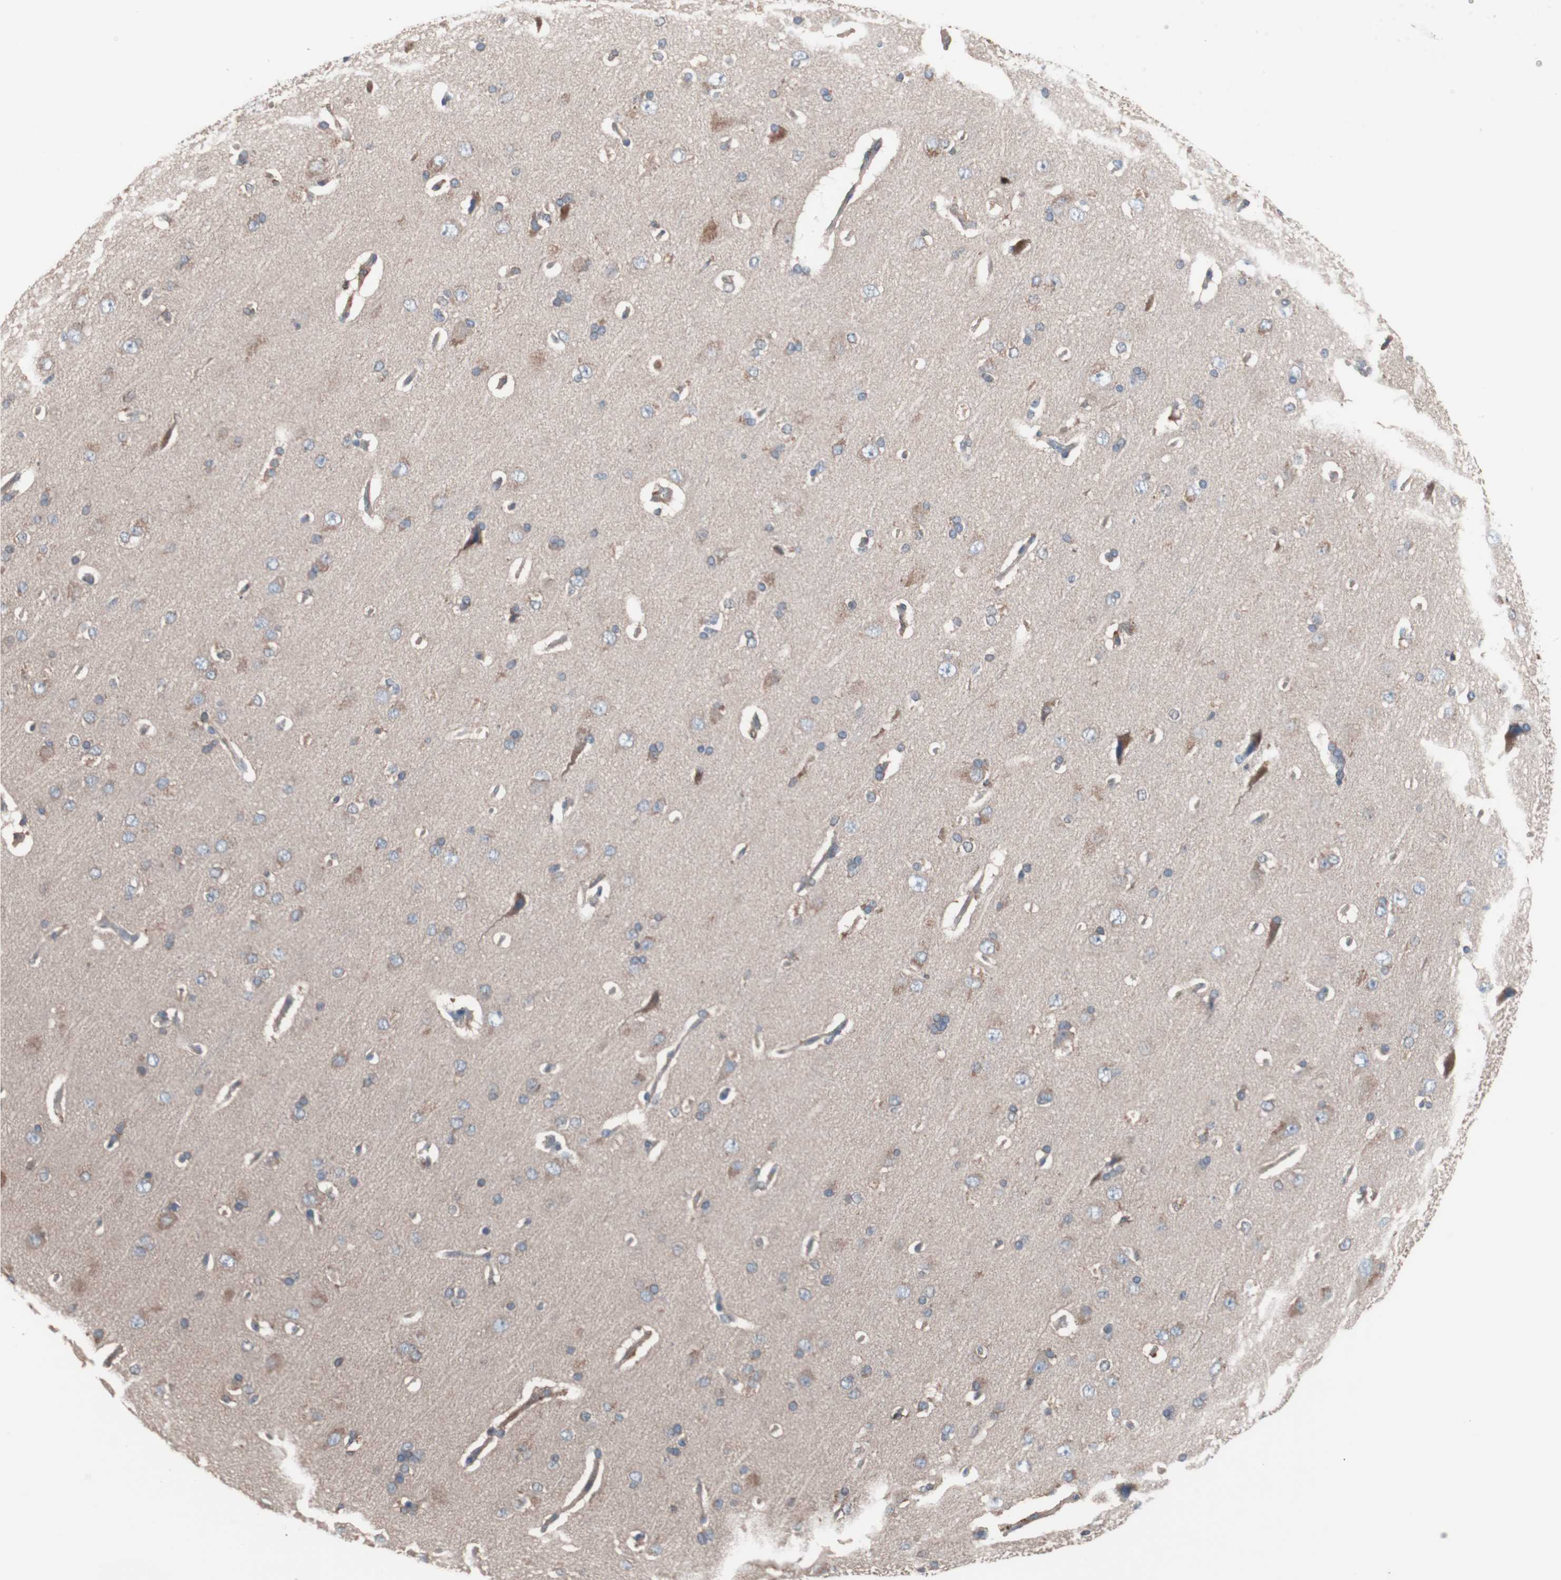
{"staining": {"intensity": "weak", "quantity": ">75%", "location": "cytoplasmic/membranous"}, "tissue": "cerebral cortex", "cell_type": "Endothelial cells", "image_type": "normal", "snomed": [{"axis": "morphology", "description": "Normal tissue, NOS"}, {"axis": "topography", "description": "Cerebral cortex"}], "caption": "A brown stain shows weak cytoplasmic/membranous expression of a protein in endothelial cells of unremarkable human cerebral cortex. The protein is stained brown, and the nuclei are stained in blue (DAB IHC with brightfield microscopy, high magnification).", "gene": "ATG7", "patient": {"sex": "male", "age": 62}}